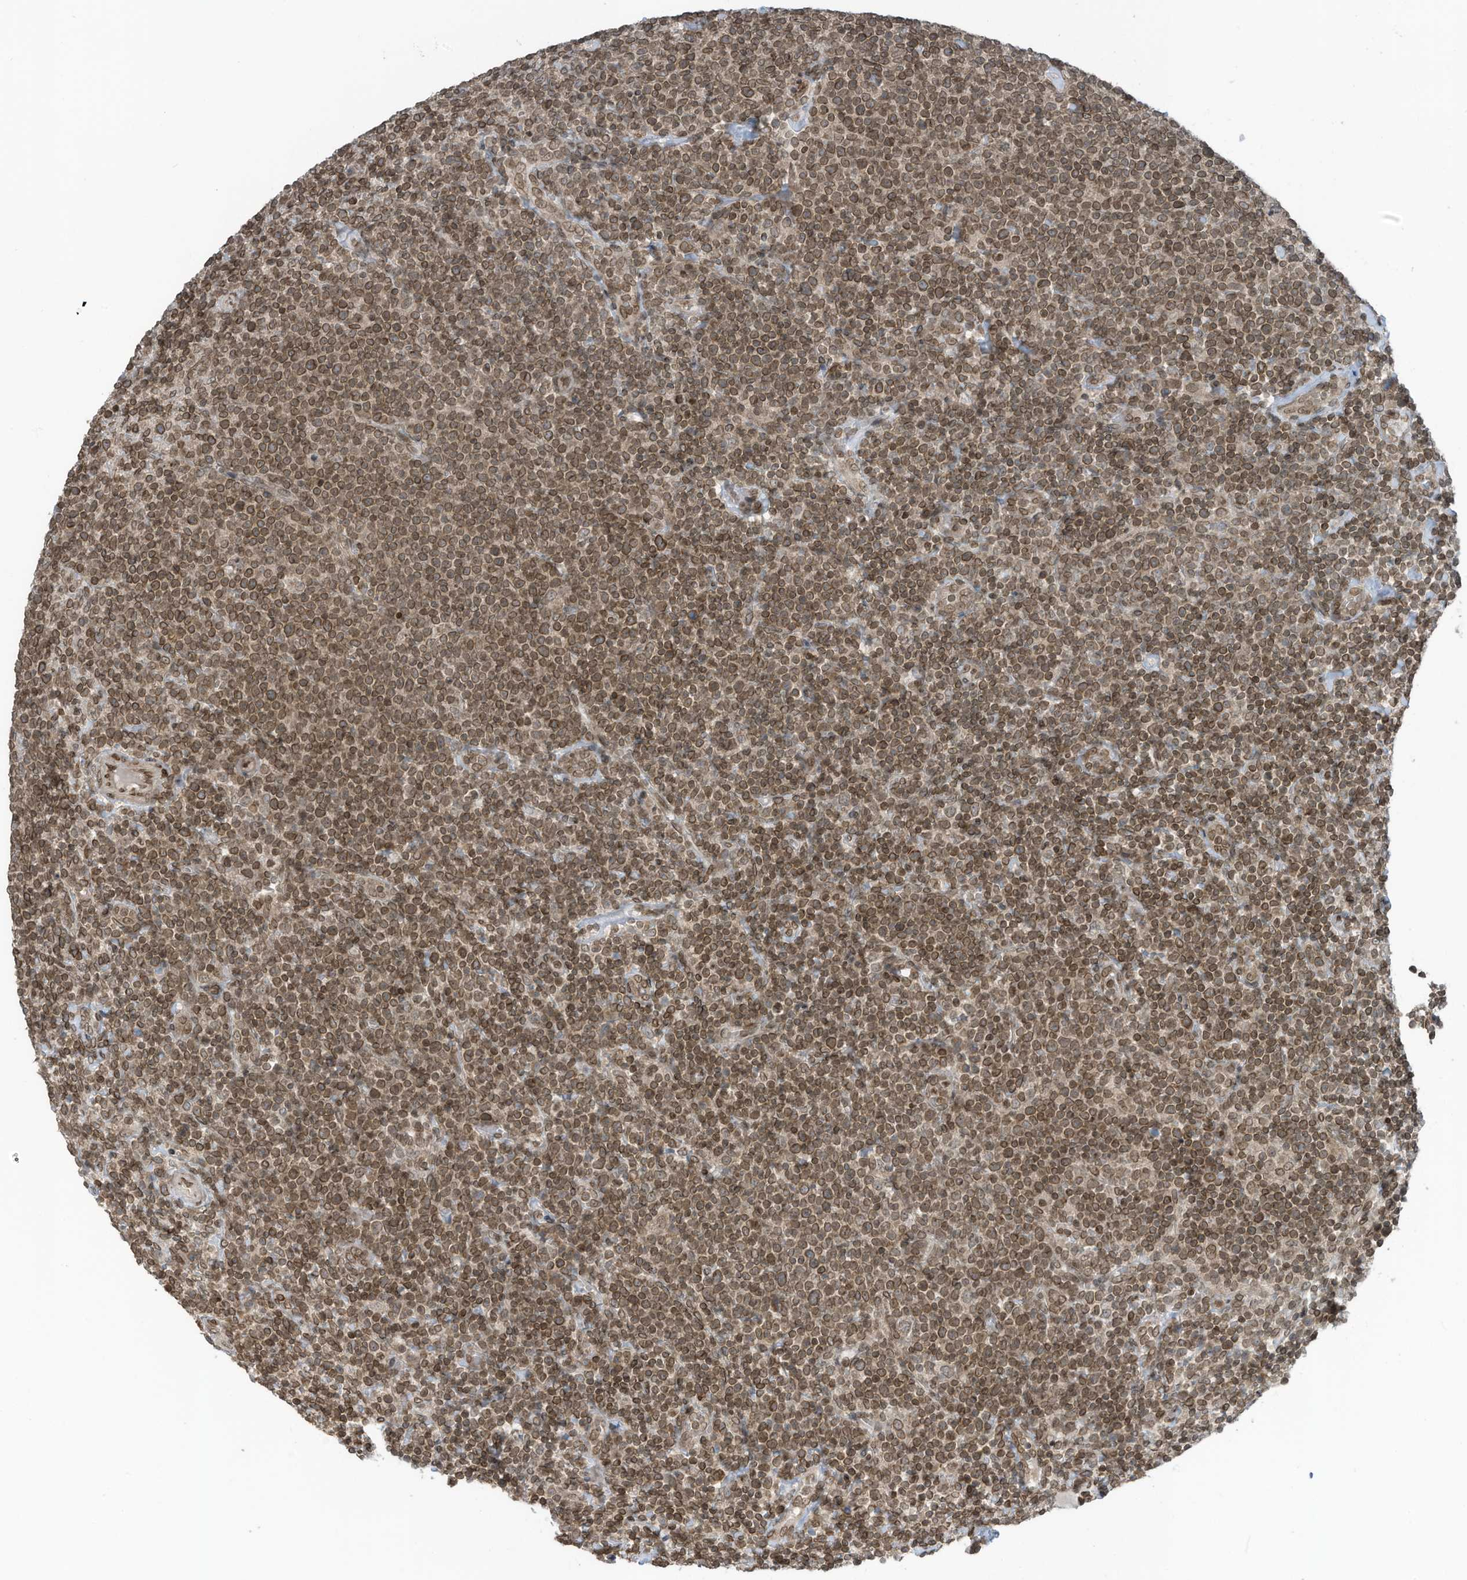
{"staining": {"intensity": "moderate", "quantity": ">75%", "location": "cytoplasmic/membranous,nuclear"}, "tissue": "lymphoma", "cell_type": "Tumor cells", "image_type": "cancer", "snomed": [{"axis": "morphology", "description": "Malignant lymphoma, non-Hodgkin's type, High grade"}, {"axis": "topography", "description": "Lymph node"}], "caption": "Immunohistochemistry staining of high-grade malignant lymphoma, non-Hodgkin's type, which displays medium levels of moderate cytoplasmic/membranous and nuclear expression in about >75% of tumor cells indicating moderate cytoplasmic/membranous and nuclear protein expression. The staining was performed using DAB (3,3'-diaminobenzidine) (brown) for protein detection and nuclei were counterstained in hematoxylin (blue).", "gene": "RABL3", "patient": {"sex": "male", "age": 61}}